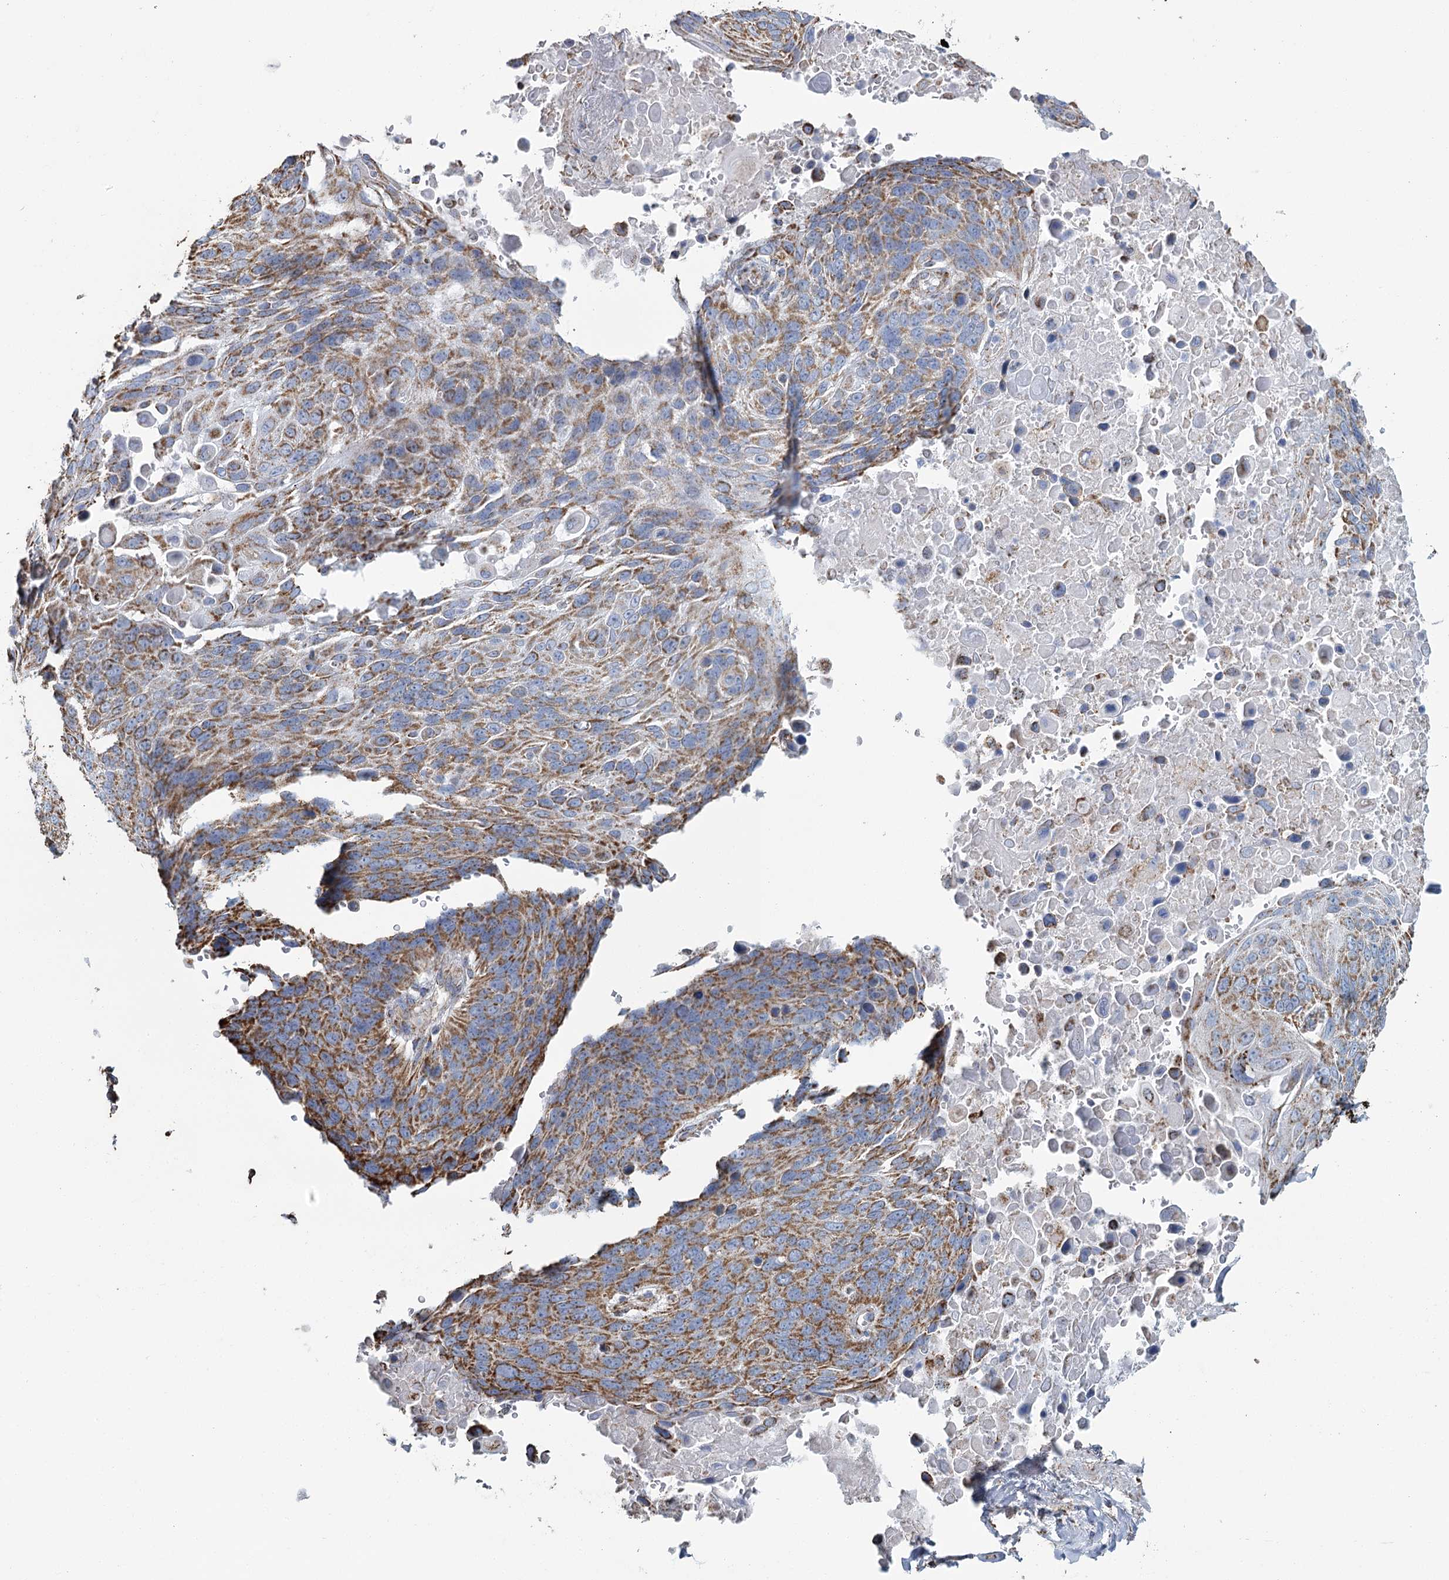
{"staining": {"intensity": "moderate", "quantity": ">75%", "location": "cytoplasmic/membranous"}, "tissue": "lung cancer", "cell_type": "Tumor cells", "image_type": "cancer", "snomed": [{"axis": "morphology", "description": "Squamous cell carcinoma, NOS"}, {"axis": "topography", "description": "Lung"}], "caption": "A photomicrograph showing moderate cytoplasmic/membranous positivity in about >75% of tumor cells in lung squamous cell carcinoma, as visualized by brown immunohistochemical staining.", "gene": "MRPL44", "patient": {"sex": "male", "age": 66}}